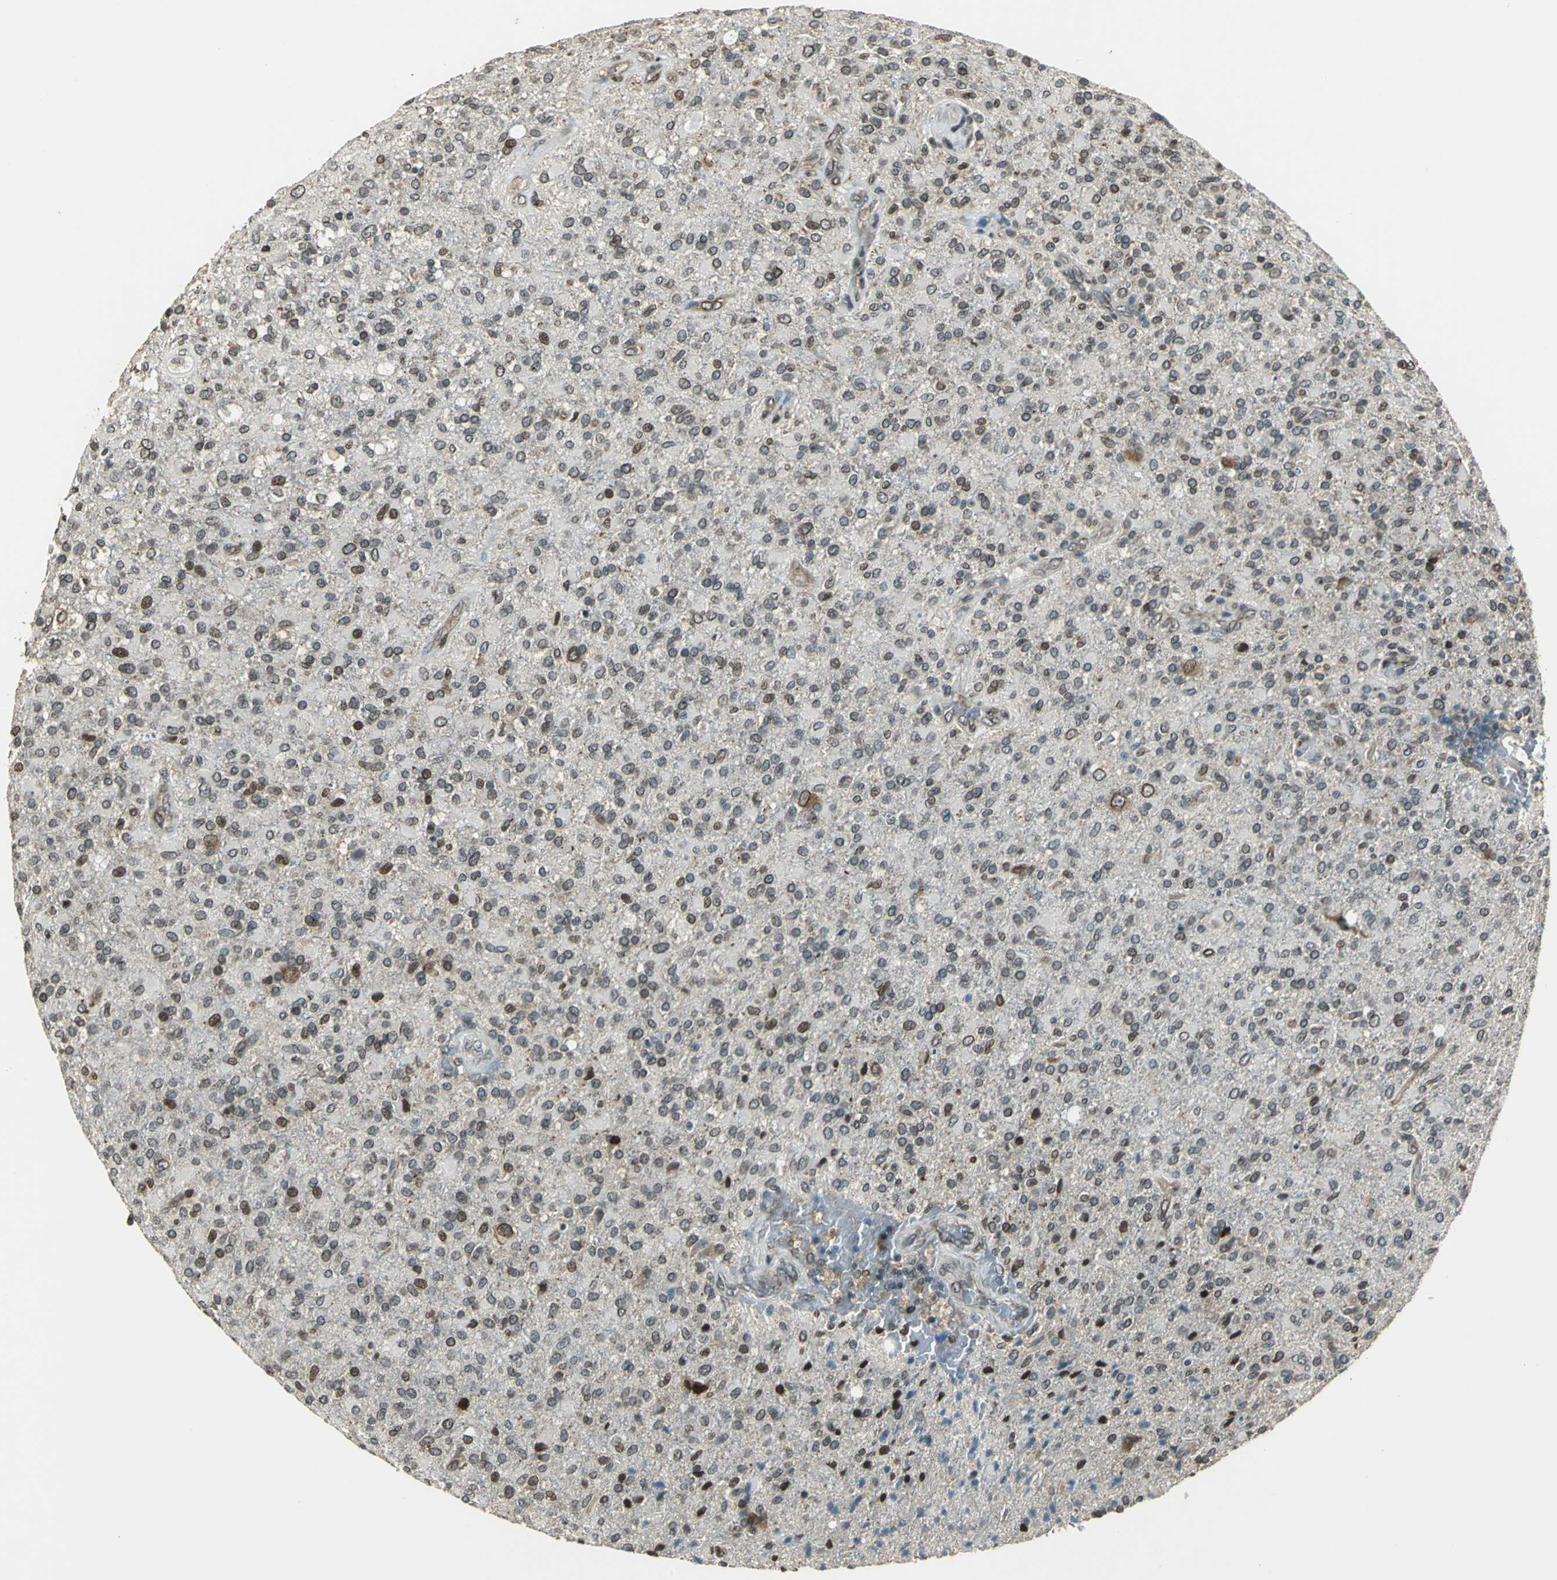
{"staining": {"intensity": "moderate", "quantity": "<25%", "location": "cytoplasmic/membranous,nuclear"}, "tissue": "glioma", "cell_type": "Tumor cells", "image_type": "cancer", "snomed": [{"axis": "morphology", "description": "Glioma, malignant, High grade"}, {"axis": "topography", "description": "Brain"}], "caption": "Tumor cells show low levels of moderate cytoplasmic/membranous and nuclear expression in approximately <25% of cells in malignant glioma (high-grade). (brown staining indicates protein expression, while blue staining denotes nuclei).", "gene": "BRIP1", "patient": {"sex": "male", "age": 71}}